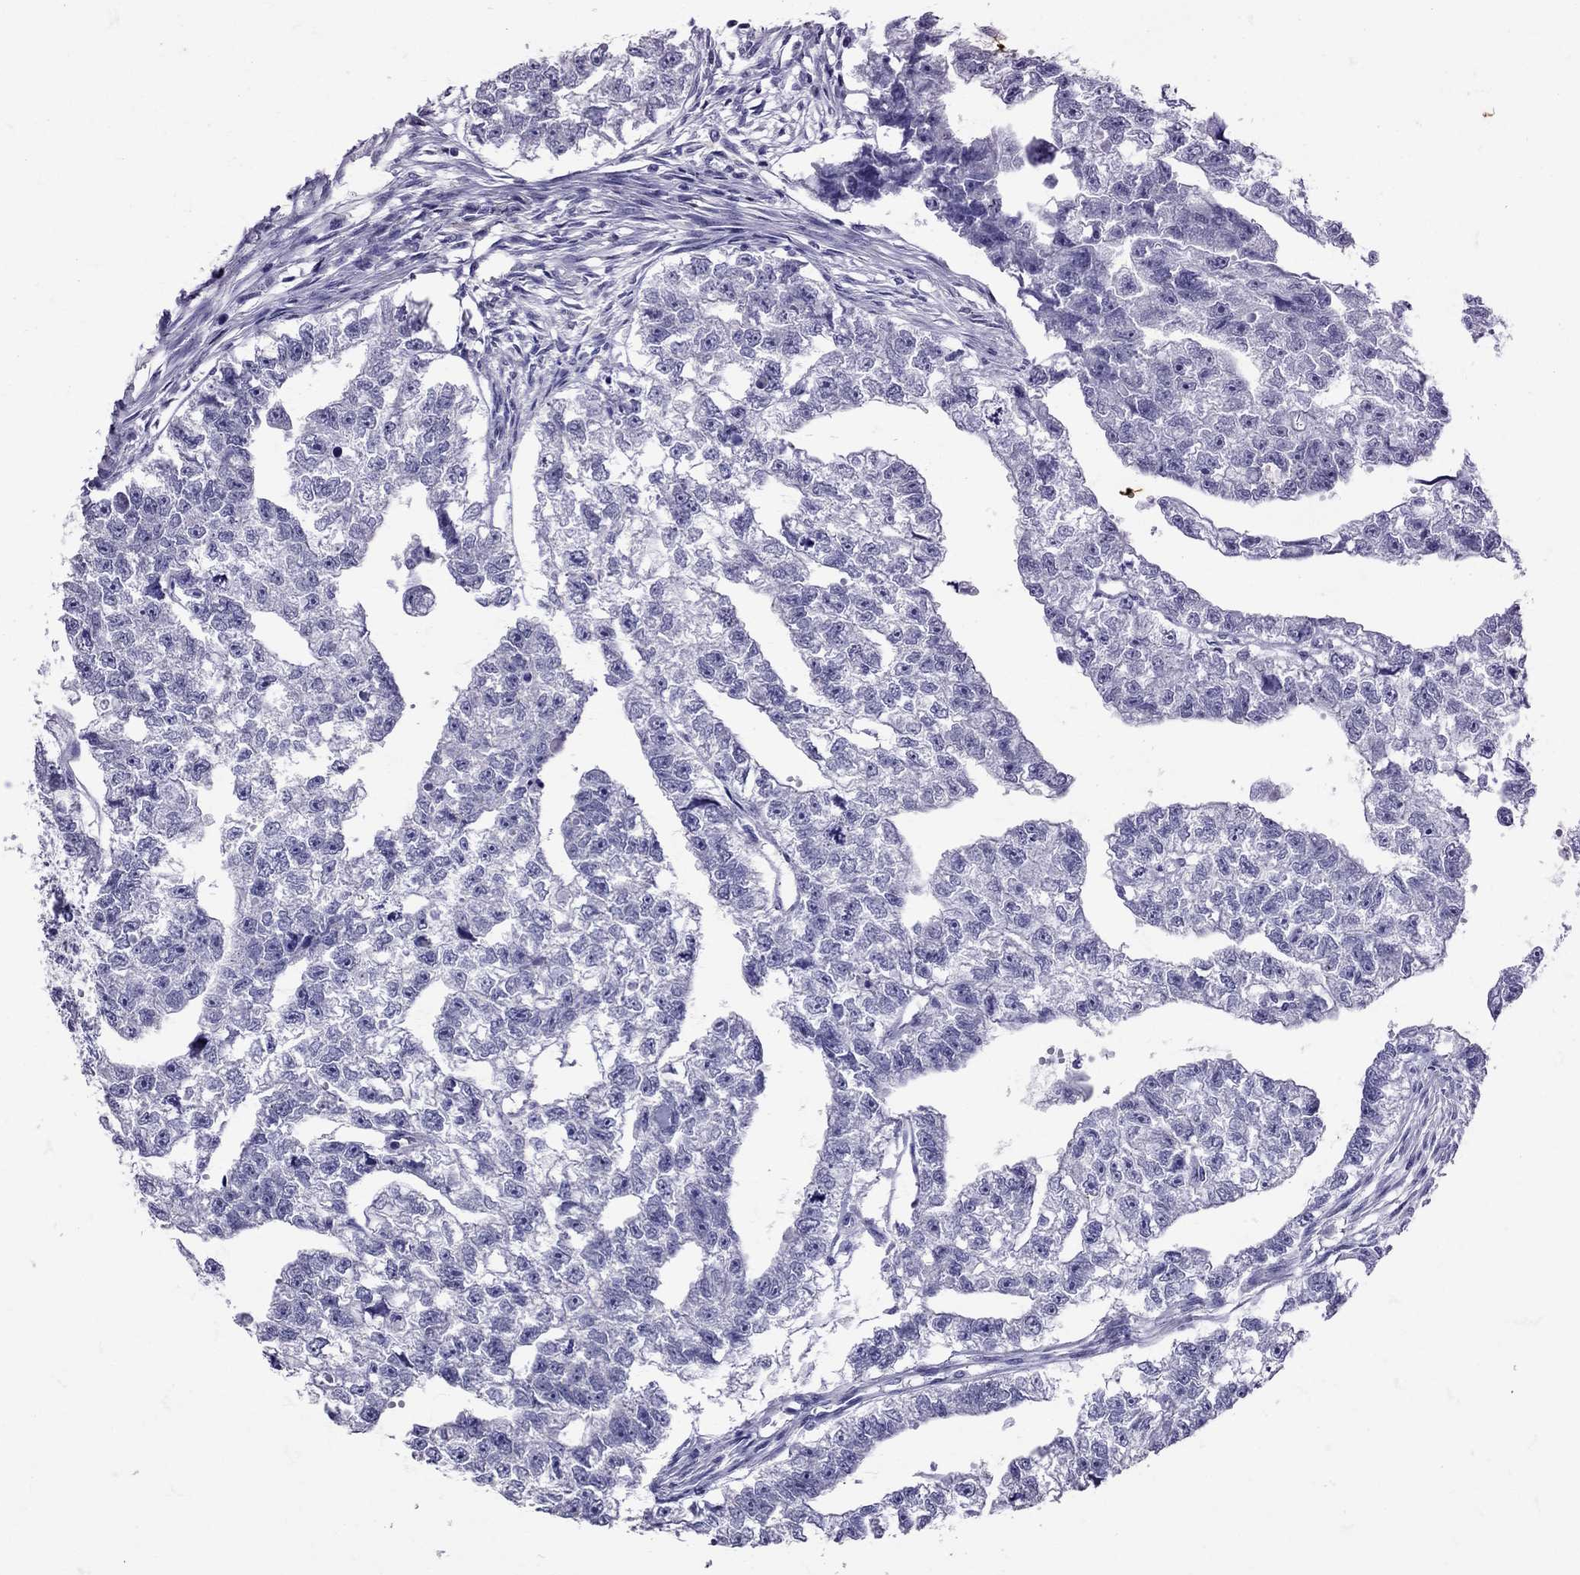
{"staining": {"intensity": "negative", "quantity": "none", "location": "none"}, "tissue": "testis cancer", "cell_type": "Tumor cells", "image_type": "cancer", "snomed": [{"axis": "morphology", "description": "Carcinoma, Embryonal, NOS"}, {"axis": "morphology", "description": "Teratoma, malignant, NOS"}, {"axis": "topography", "description": "Testis"}], "caption": "Tumor cells are negative for protein expression in human embryonal carcinoma (testis).", "gene": "AVP", "patient": {"sex": "male", "age": 44}}